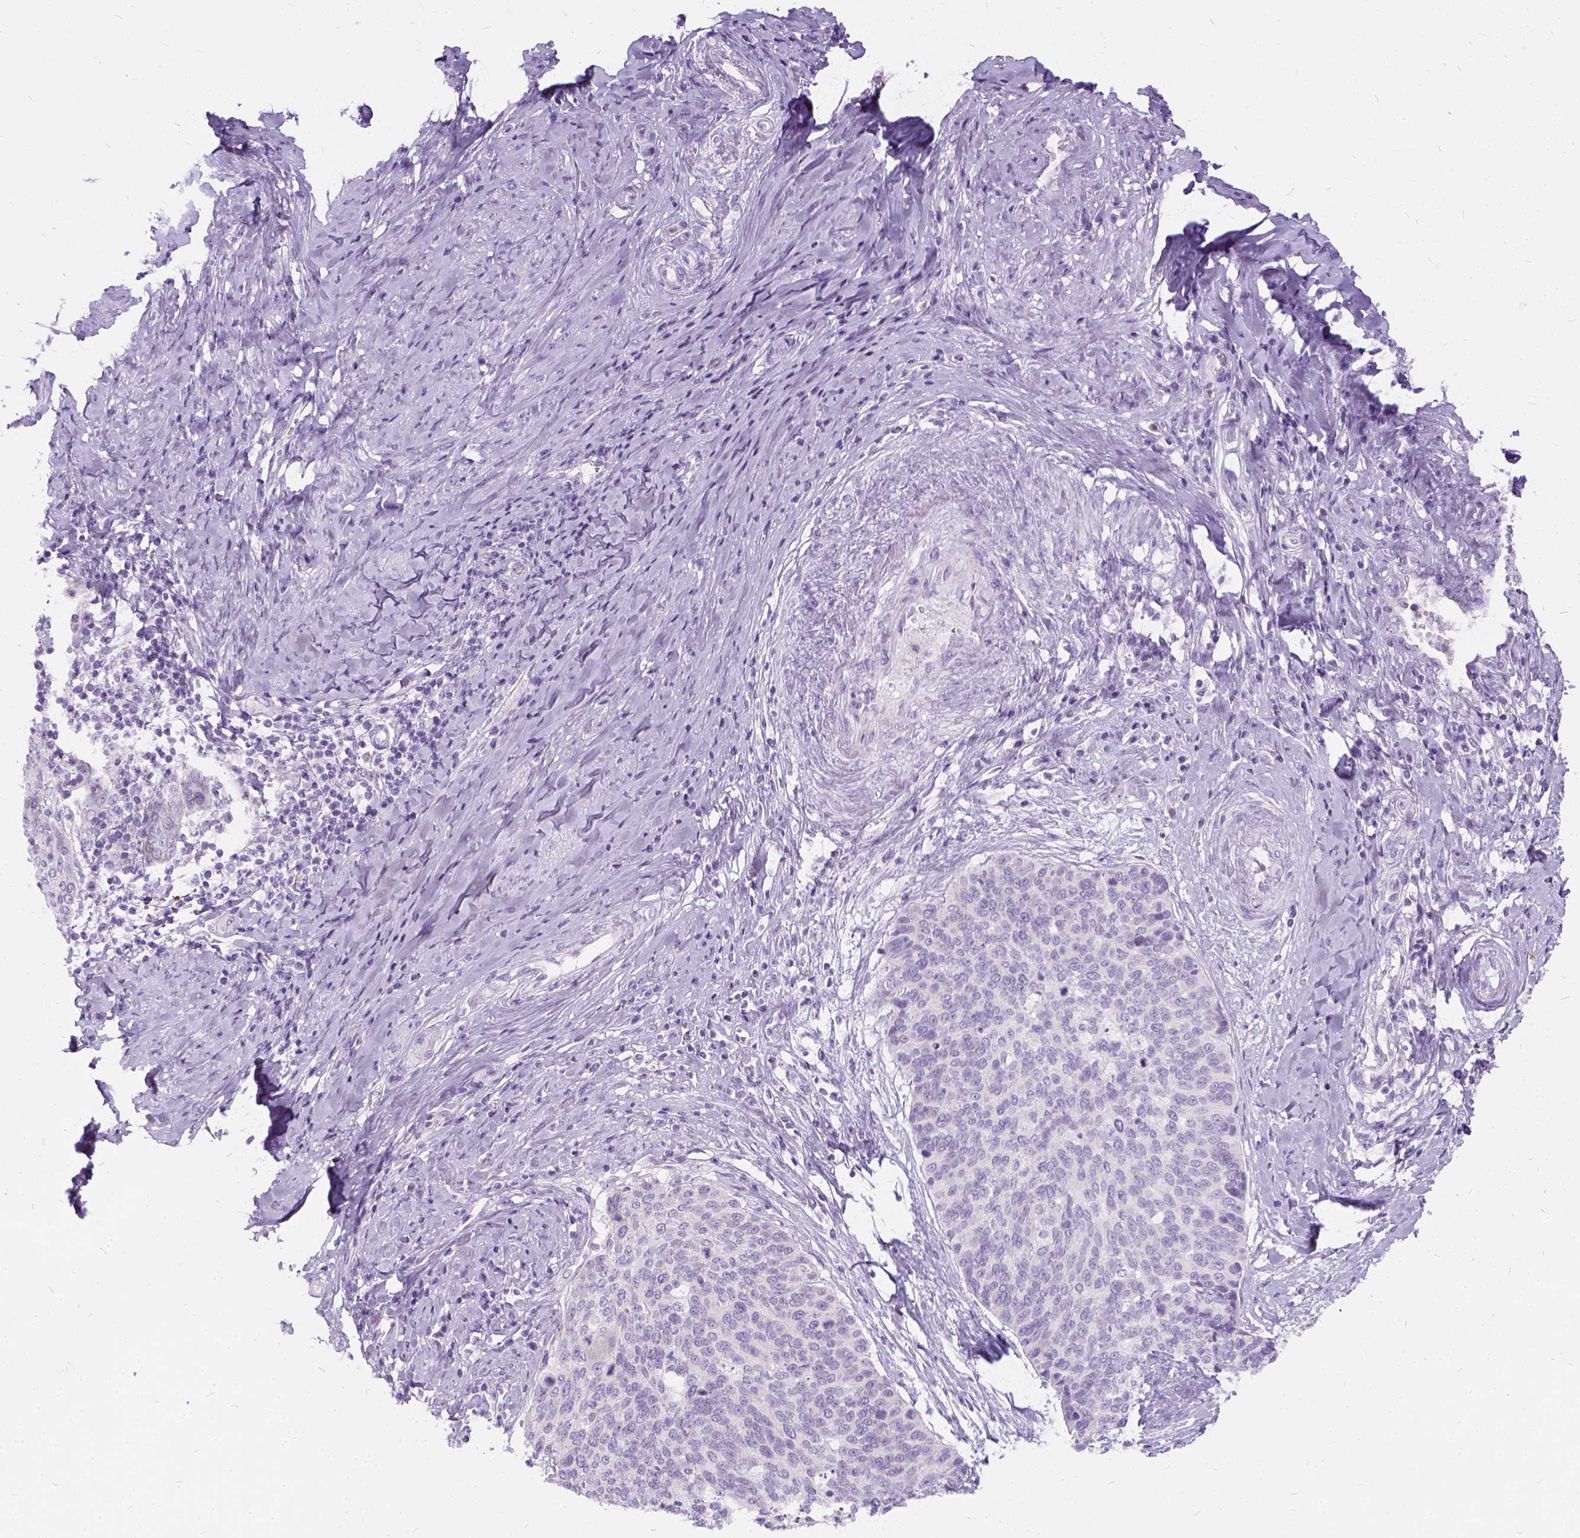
{"staining": {"intensity": "negative", "quantity": "none", "location": "none"}, "tissue": "cervical cancer", "cell_type": "Tumor cells", "image_type": "cancer", "snomed": [{"axis": "morphology", "description": "Squamous cell carcinoma, NOS"}, {"axis": "topography", "description": "Cervix"}], "caption": "This is a image of immunohistochemistry (IHC) staining of cervical cancer, which shows no staining in tumor cells.", "gene": "FDX1", "patient": {"sex": "female", "age": 69}}